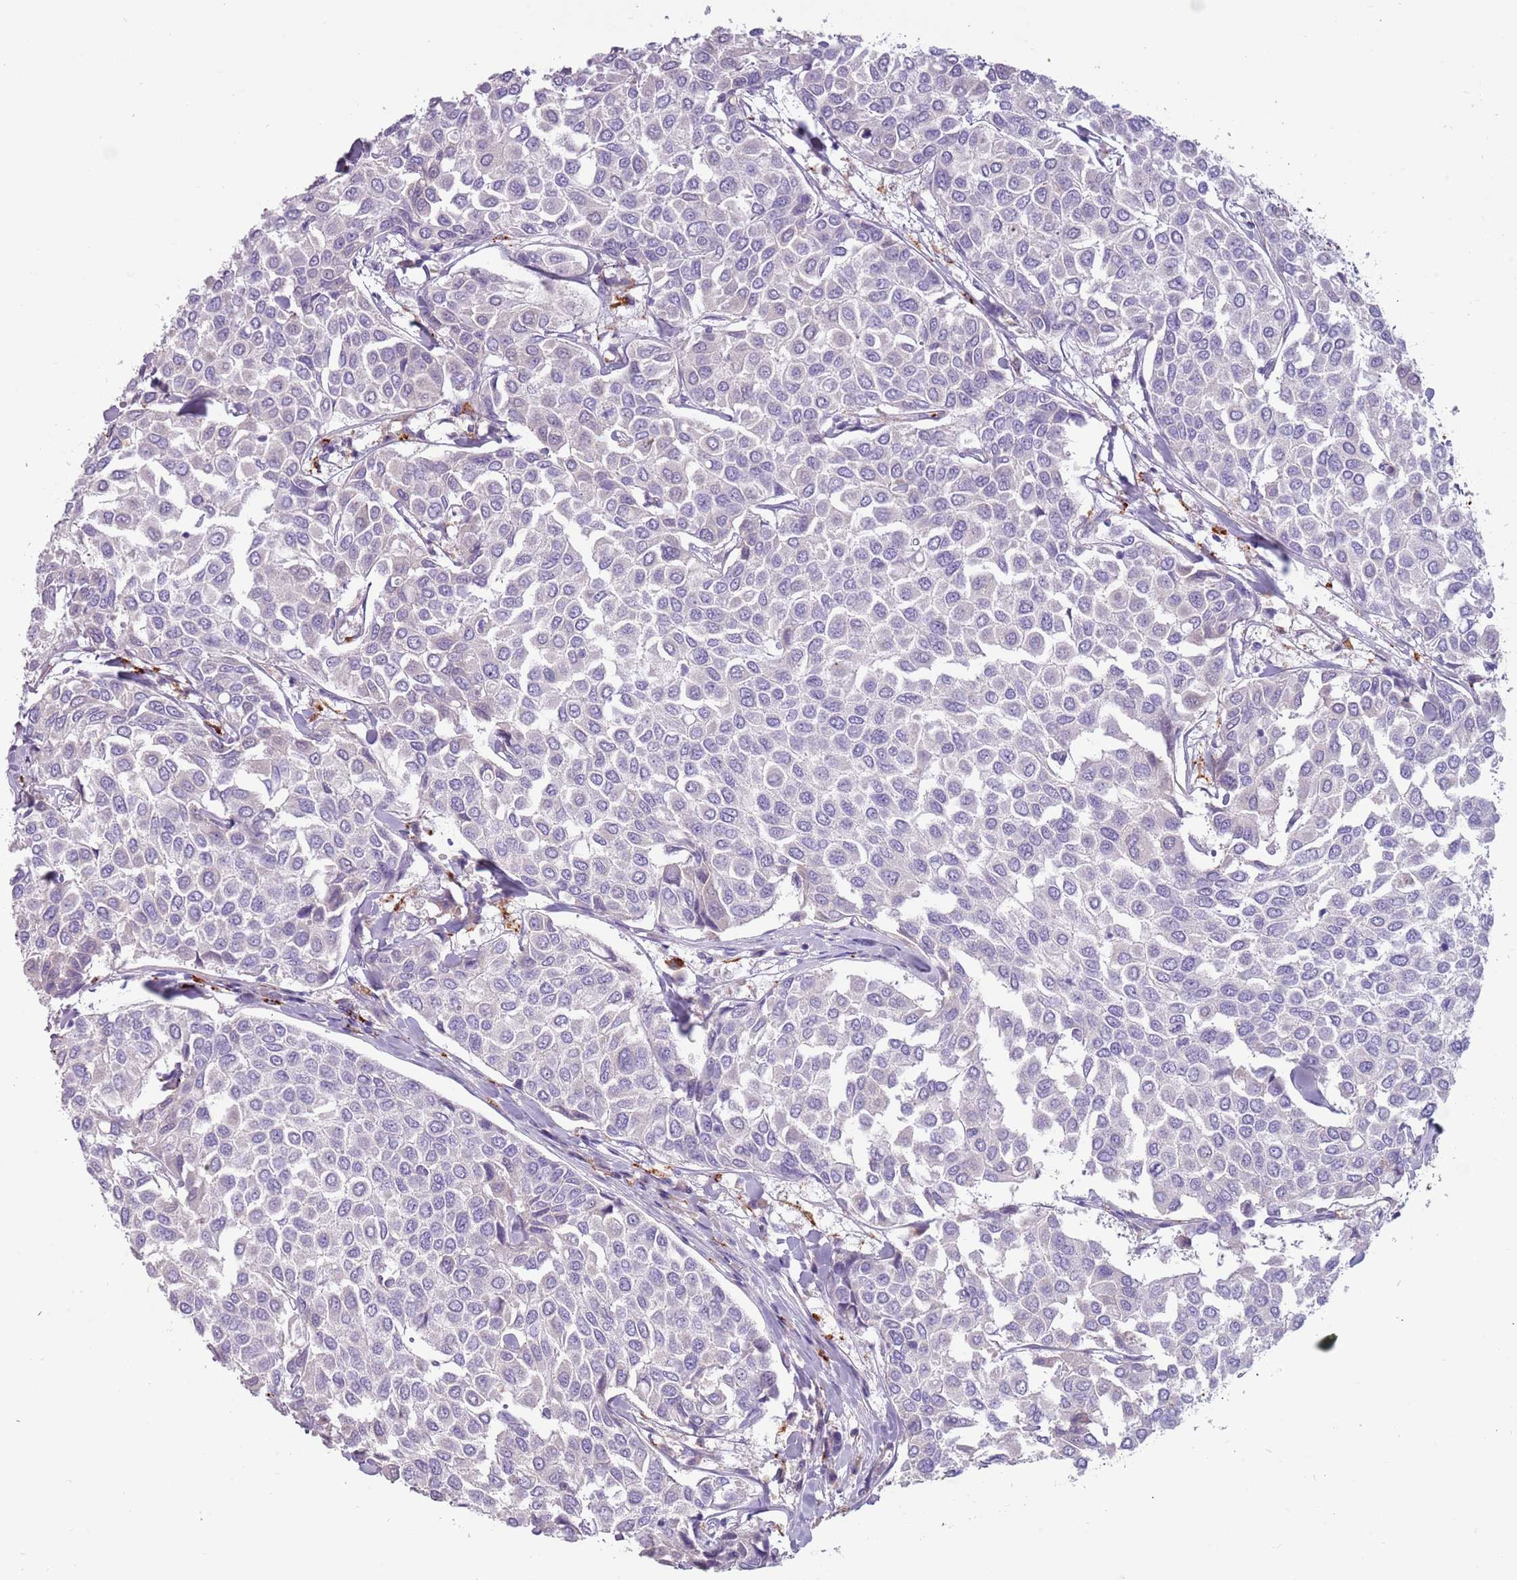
{"staining": {"intensity": "negative", "quantity": "none", "location": "none"}, "tissue": "breast cancer", "cell_type": "Tumor cells", "image_type": "cancer", "snomed": [{"axis": "morphology", "description": "Duct carcinoma"}, {"axis": "topography", "description": "Breast"}], "caption": "A photomicrograph of human breast infiltrating ductal carcinoma is negative for staining in tumor cells.", "gene": "NWD2", "patient": {"sex": "female", "age": 55}}